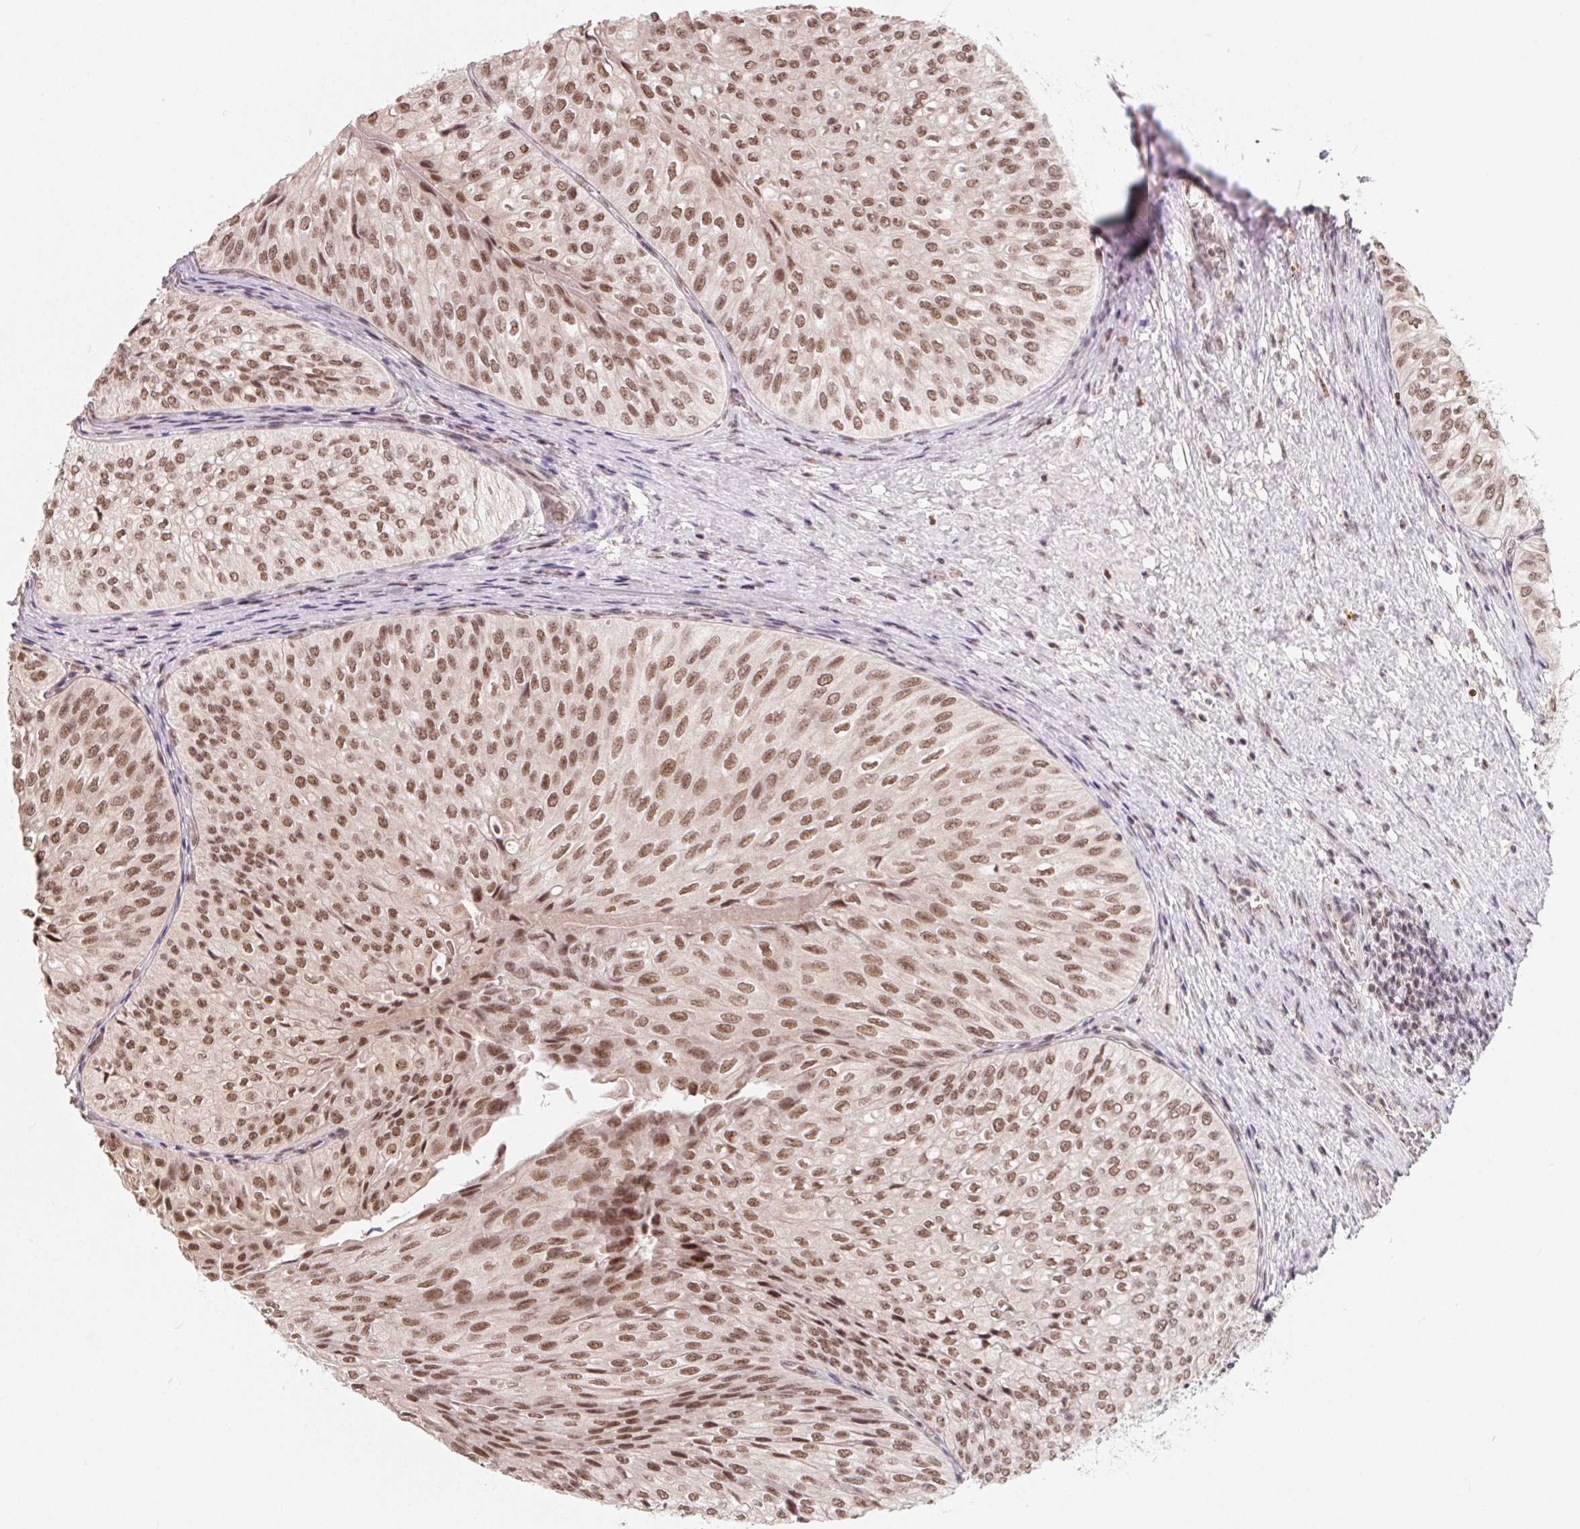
{"staining": {"intensity": "moderate", "quantity": ">75%", "location": "nuclear"}, "tissue": "urothelial cancer", "cell_type": "Tumor cells", "image_type": "cancer", "snomed": [{"axis": "morphology", "description": "Urothelial carcinoma, NOS"}, {"axis": "topography", "description": "Urinary bladder"}], "caption": "This histopathology image exhibits urothelial cancer stained with immunohistochemistry (IHC) to label a protein in brown. The nuclear of tumor cells show moderate positivity for the protein. Nuclei are counter-stained blue.", "gene": "TCERG1", "patient": {"sex": "male", "age": 62}}